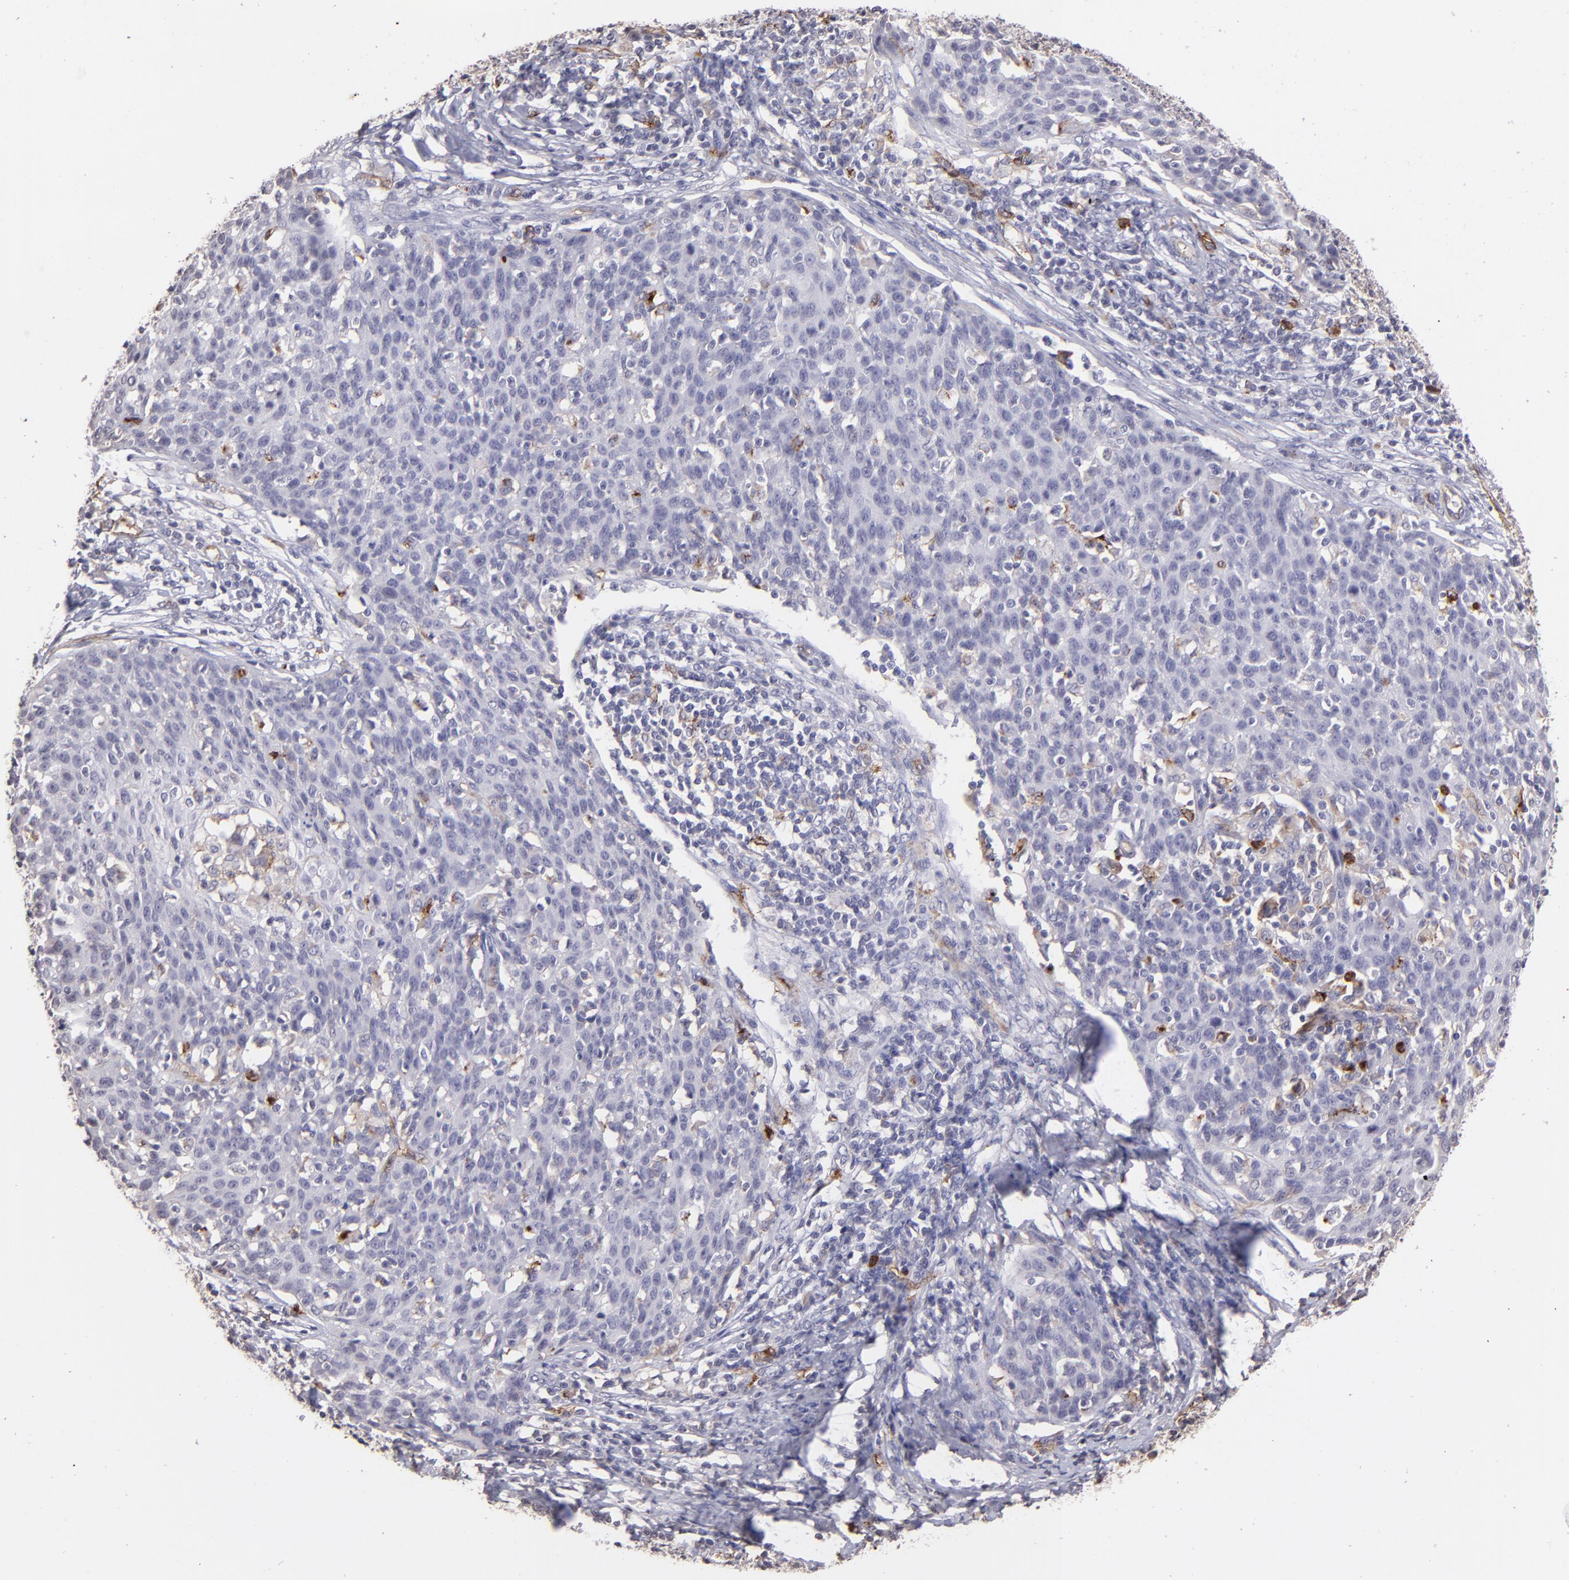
{"staining": {"intensity": "negative", "quantity": "none", "location": "none"}, "tissue": "cervical cancer", "cell_type": "Tumor cells", "image_type": "cancer", "snomed": [{"axis": "morphology", "description": "Squamous cell carcinoma, NOS"}, {"axis": "topography", "description": "Cervix"}], "caption": "An IHC micrograph of cervical squamous cell carcinoma is shown. There is no staining in tumor cells of cervical squamous cell carcinoma. Nuclei are stained in blue.", "gene": "DYSF", "patient": {"sex": "female", "age": 38}}